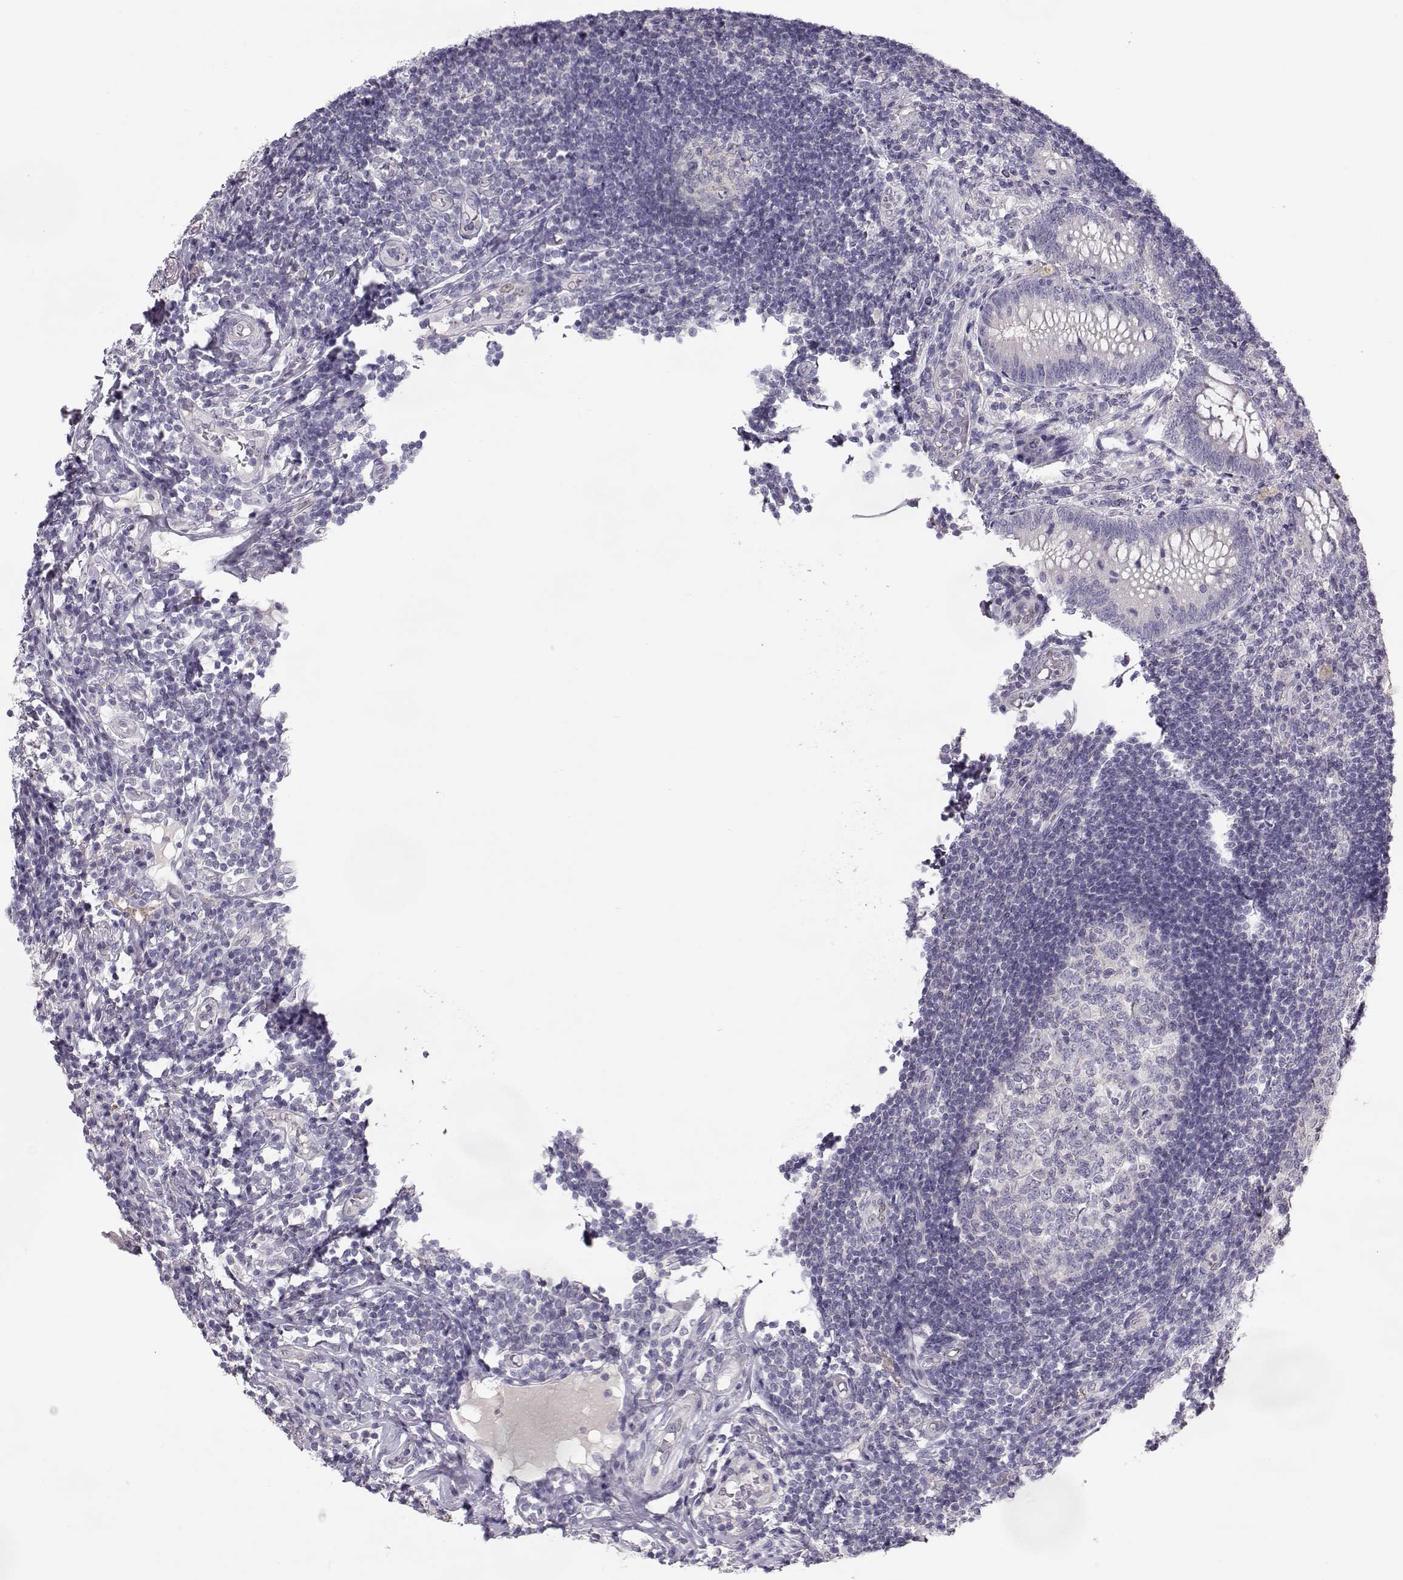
{"staining": {"intensity": "negative", "quantity": "none", "location": "none"}, "tissue": "appendix", "cell_type": "Glandular cells", "image_type": "normal", "snomed": [{"axis": "morphology", "description": "Normal tissue, NOS"}, {"axis": "morphology", "description": "Inflammation, NOS"}, {"axis": "topography", "description": "Appendix"}], "caption": "High power microscopy histopathology image of an IHC photomicrograph of unremarkable appendix, revealing no significant expression in glandular cells.", "gene": "GRK1", "patient": {"sex": "male", "age": 16}}